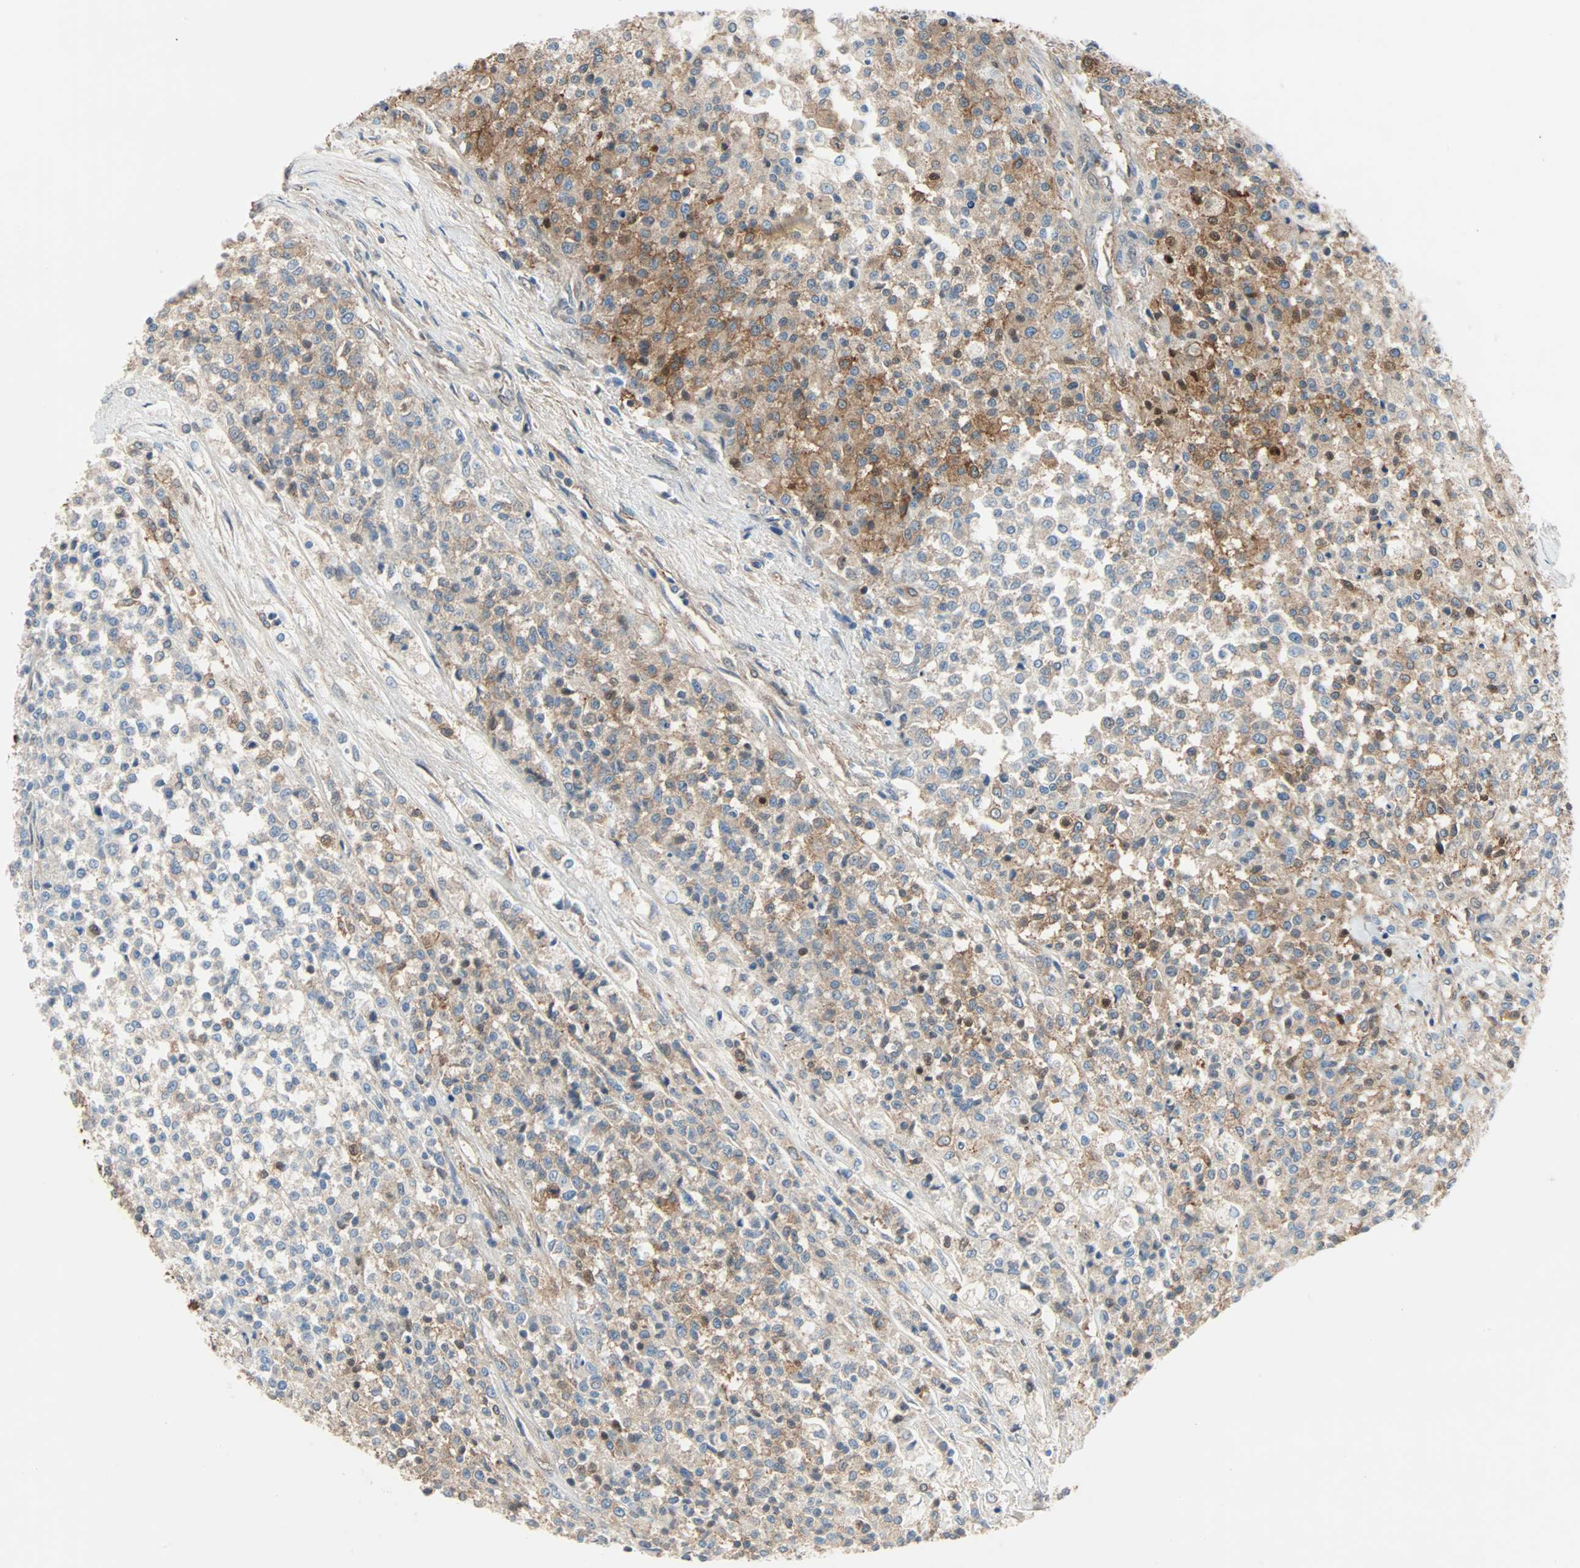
{"staining": {"intensity": "moderate", "quantity": "25%-75%", "location": "cytoplasmic/membranous"}, "tissue": "testis cancer", "cell_type": "Tumor cells", "image_type": "cancer", "snomed": [{"axis": "morphology", "description": "Seminoma, NOS"}, {"axis": "topography", "description": "Testis"}], "caption": "Protein analysis of seminoma (testis) tissue displays moderate cytoplasmic/membranous positivity in approximately 25%-75% of tumor cells.", "gene": "TNFRSF12A", "patient": {"sex": "male", "age": 59}}